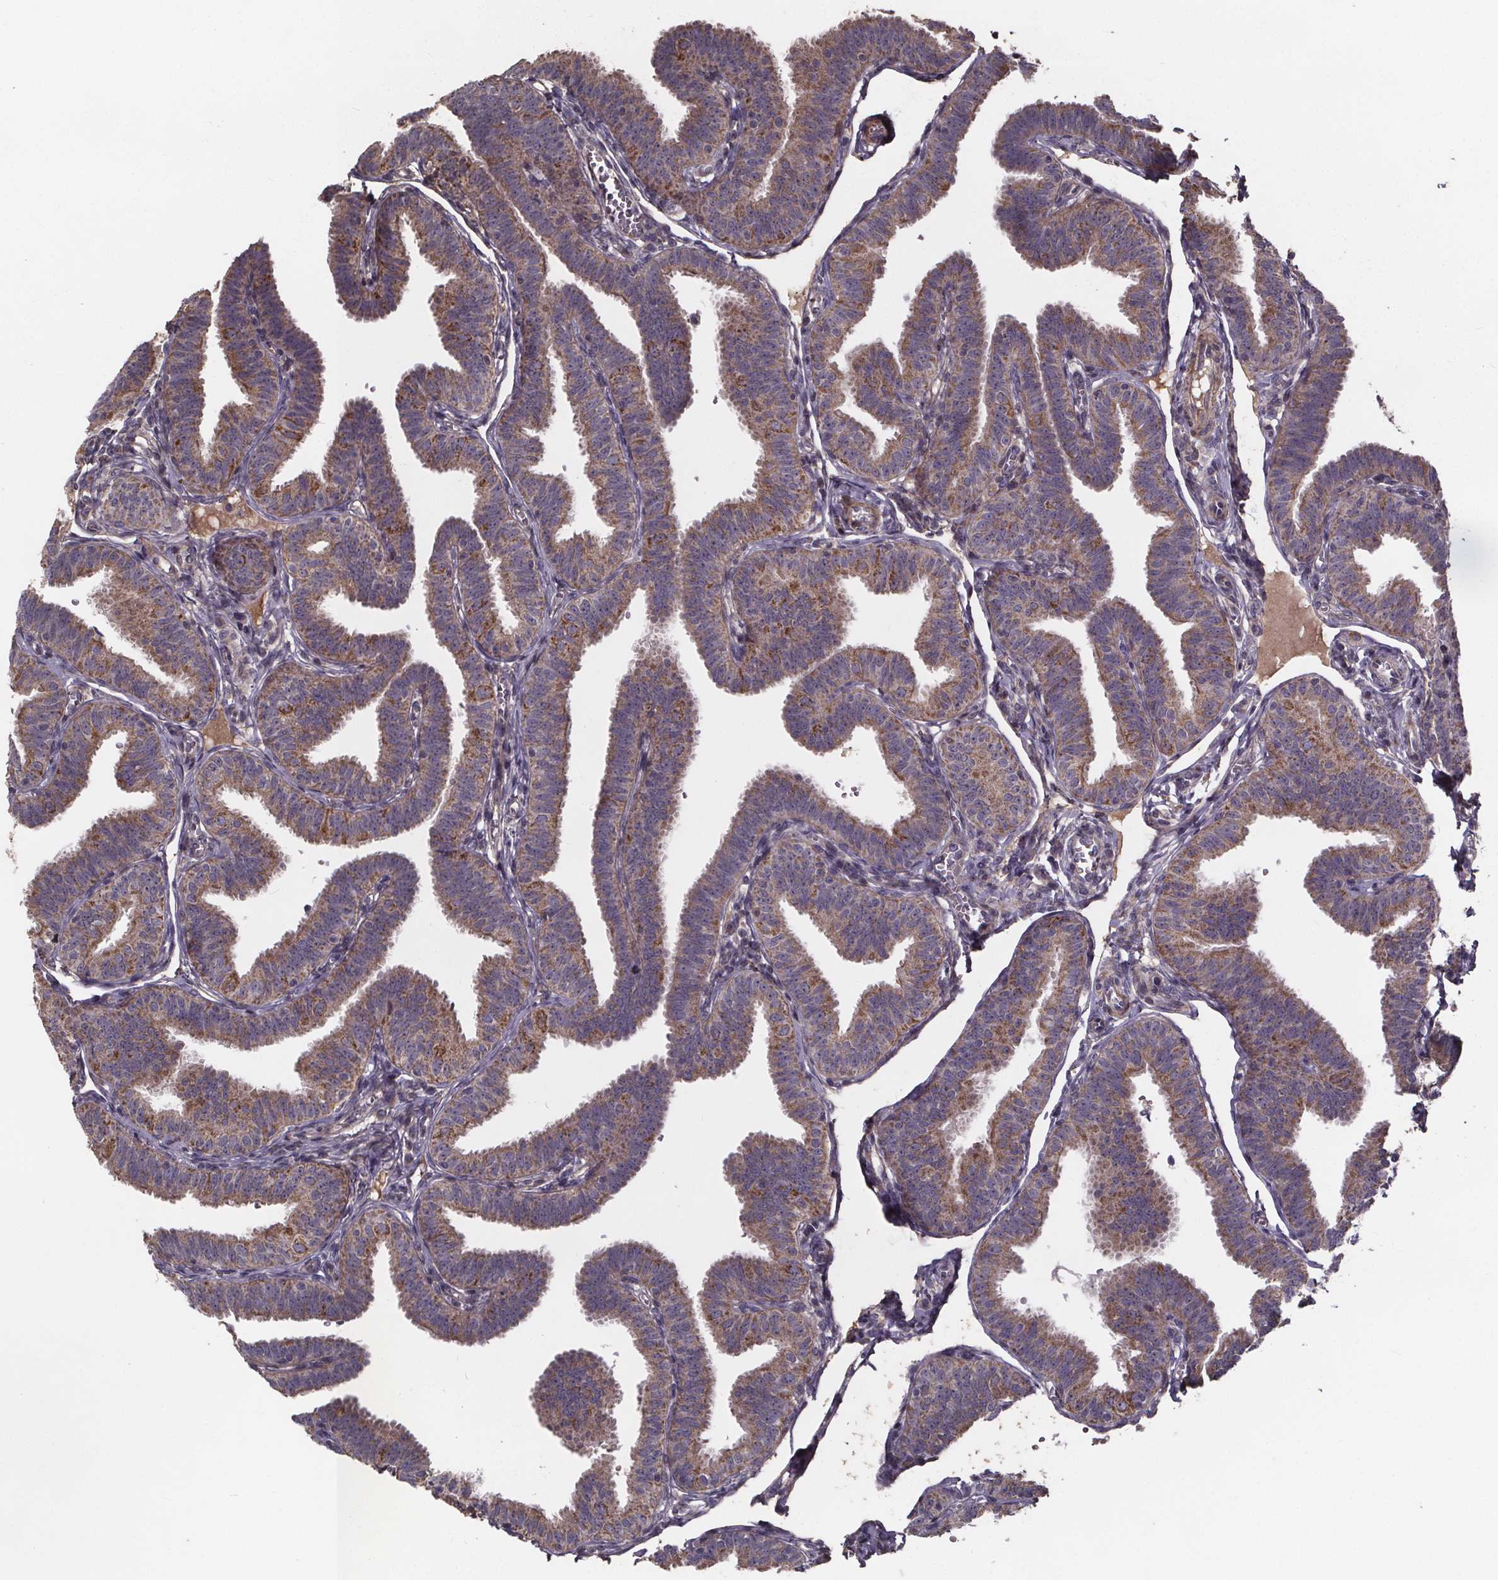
{"staining": {"intensity": "moderate", "quantity": ">75%", "location": "cytoplasmic/membranous"}, "tissue": "fallopian tube", "cell_type": "Glandular cells", "image_type": "normal", "snomed": [{"axis": "morphology", "description": "Normal tissue, NOS"}, {"axis": "topography", "description": "Fallopian tube"}], "caption": "Protein expression analysis of normal fallopian tube displays moderate cytoplasmic/membranous staining in about >75% of glandular cells. Nuclei are stained in blue.", "gene": "YME1L1", "patient": {"sex": "female", "age": 25}}